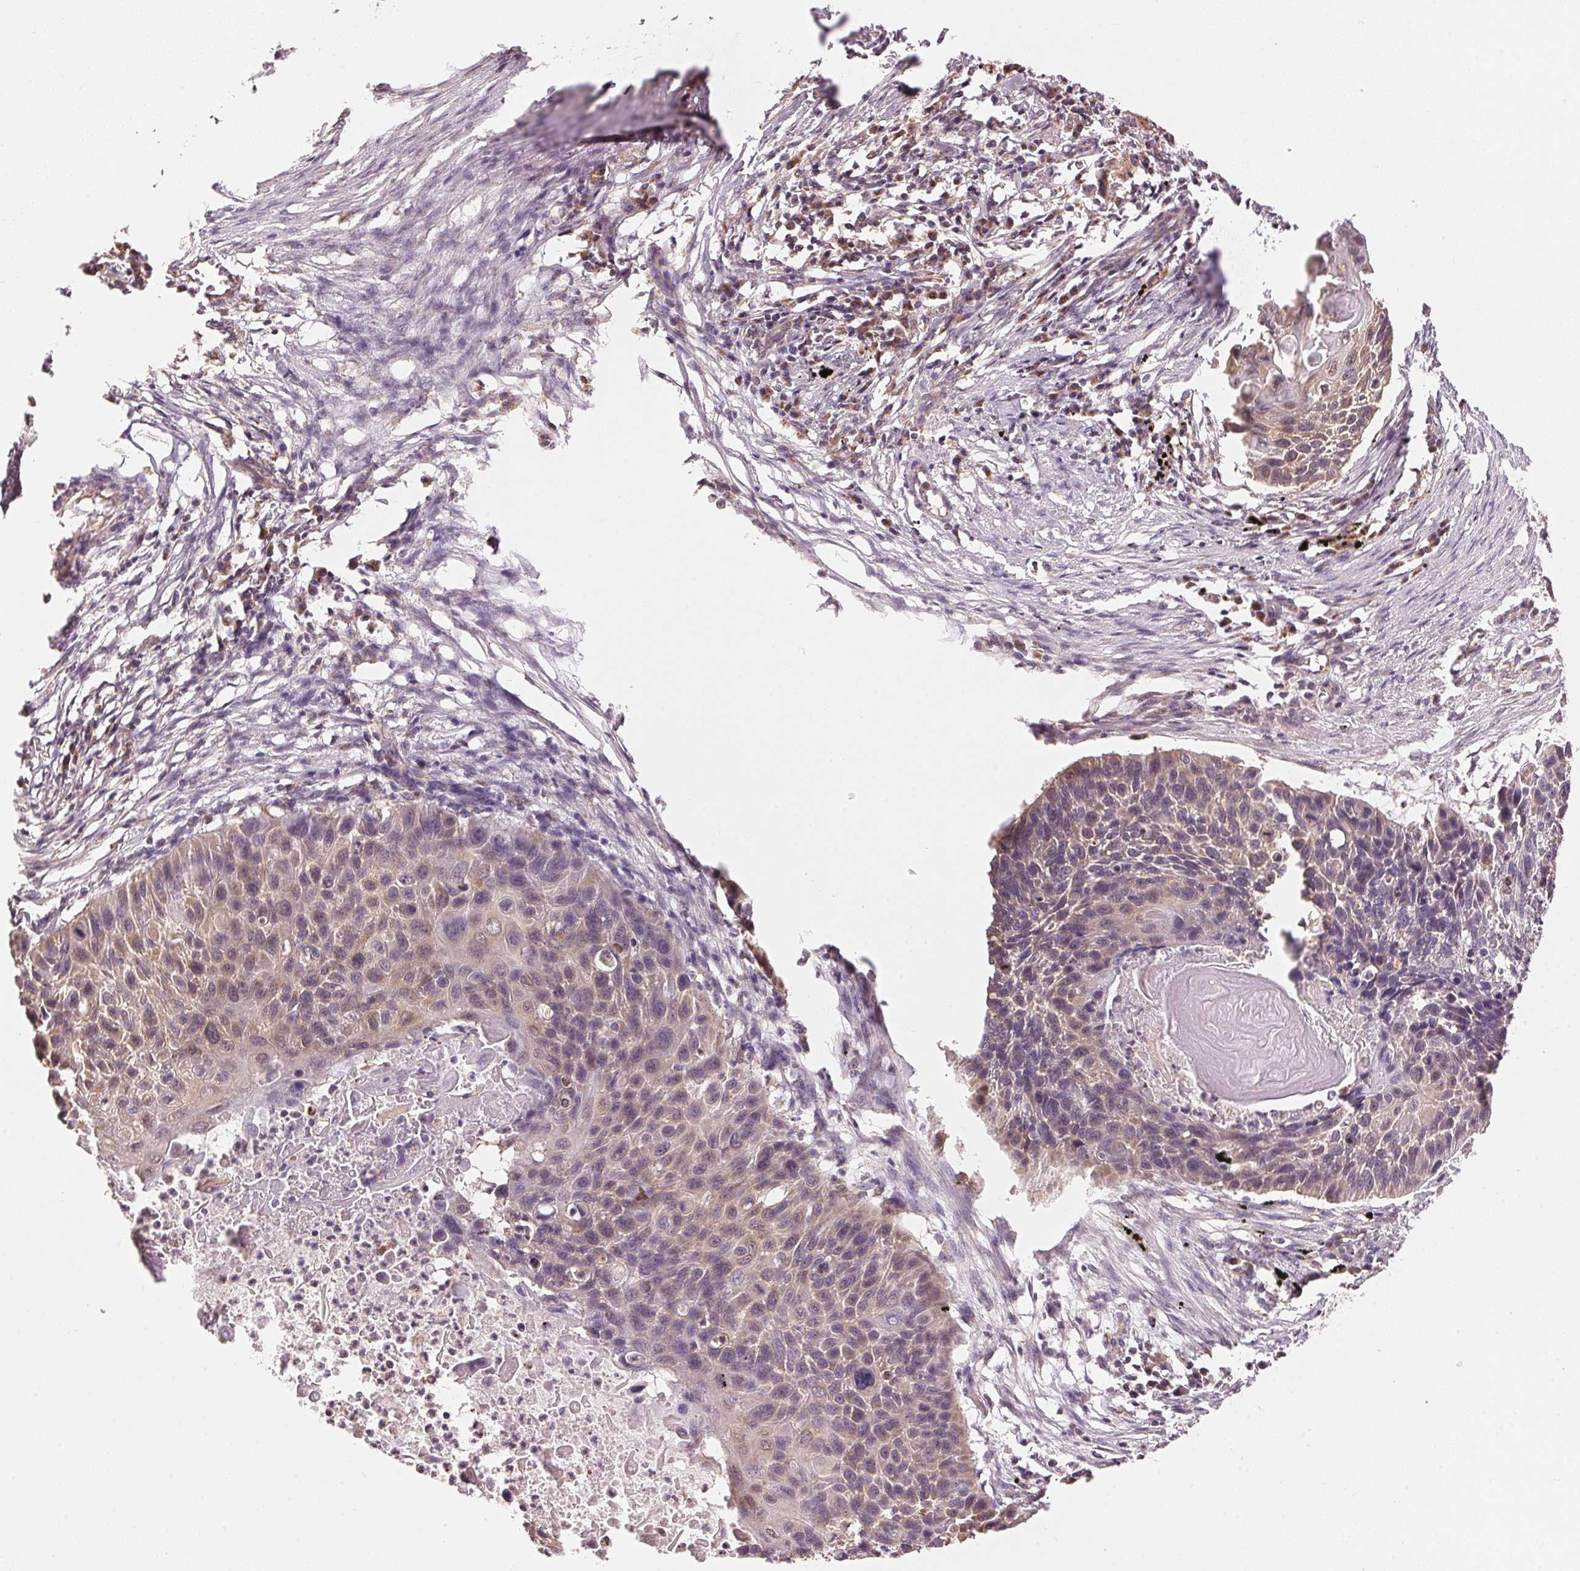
{"staining": {"intensity": "weak", "quantity": "25%-75%", "location": "cytoplasmic/membranous"}, "tissue": "lung cancer", "cell_type": "Tumor cells", "image_type": "cancer", "snomed": [{"axis": "morphology", "description": "Squamous cell carcinoma, NOS"}, {"axis": "topography", "description": "Lung"}], "caption": "High-magnification brightfield microscopy of lung cancer (squamous cell carcinoma) stained with DAB (brown) and counterstained with hematoxylin (blue). tumor cells exhibit weak cytoplasmic/membranous positivity is identified in approximately25%-75% of cells.", "gene": "ARHGAP6", "patient": {"sex": "male", "age": 78}}